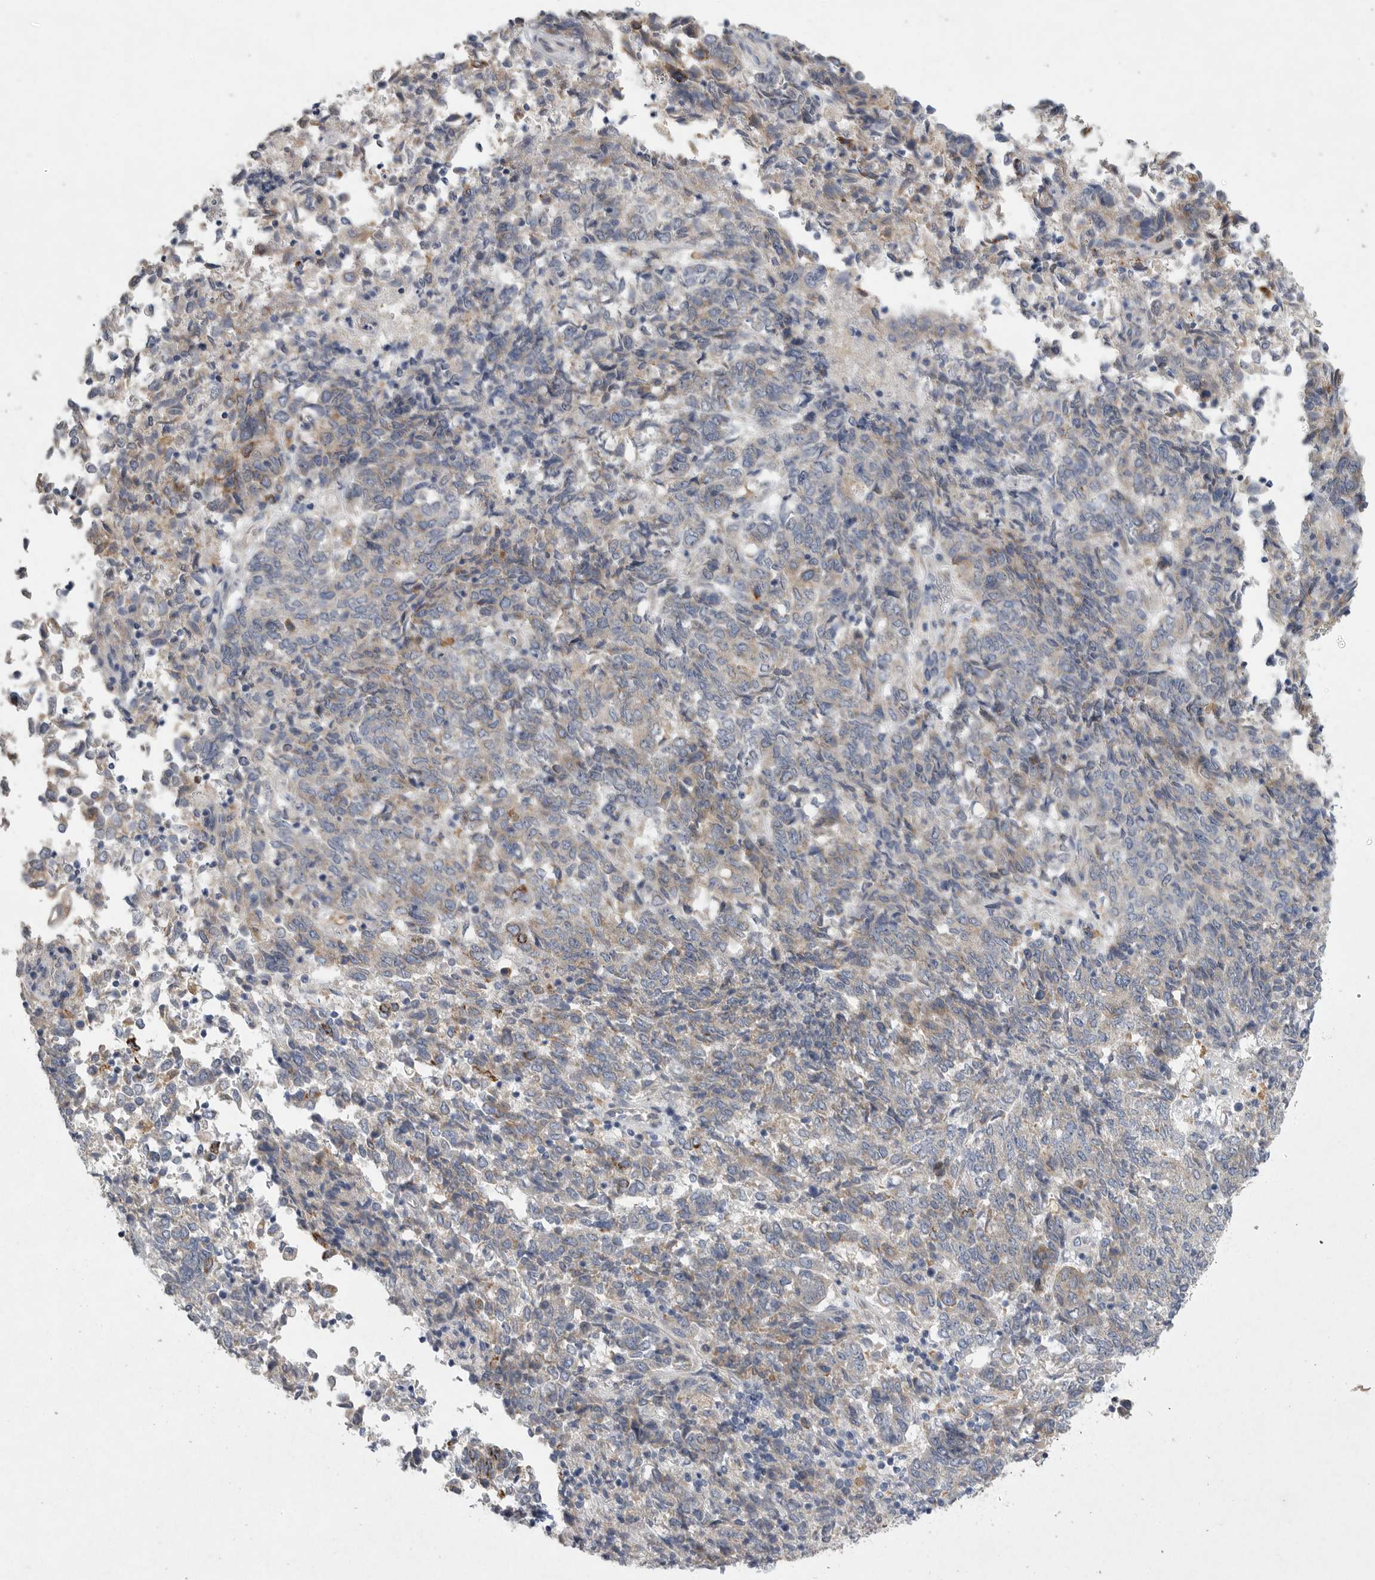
{"staining": {"intensity": "moderate", "quantity": "<25%", "location": "cytoplasmic/membranous"}, "tissue": "endometrial cancer", "cell_type": "Tumor cells", "image_type": "cancer", "snomed": [{"axis": "morphology", "description": "Adenocarcinoma, NOS"}, {"axis": "topography", "description": "Endometrium"}], "caption": "Adenocarcinoma (endometrial) was stained to show a protein in brown. There is low levels of moderate cytoplasmic/membranous staining in about <25% of tumor cells.", "gene": "EDEM3", "patient": {"sex": "female", "age": 80}}